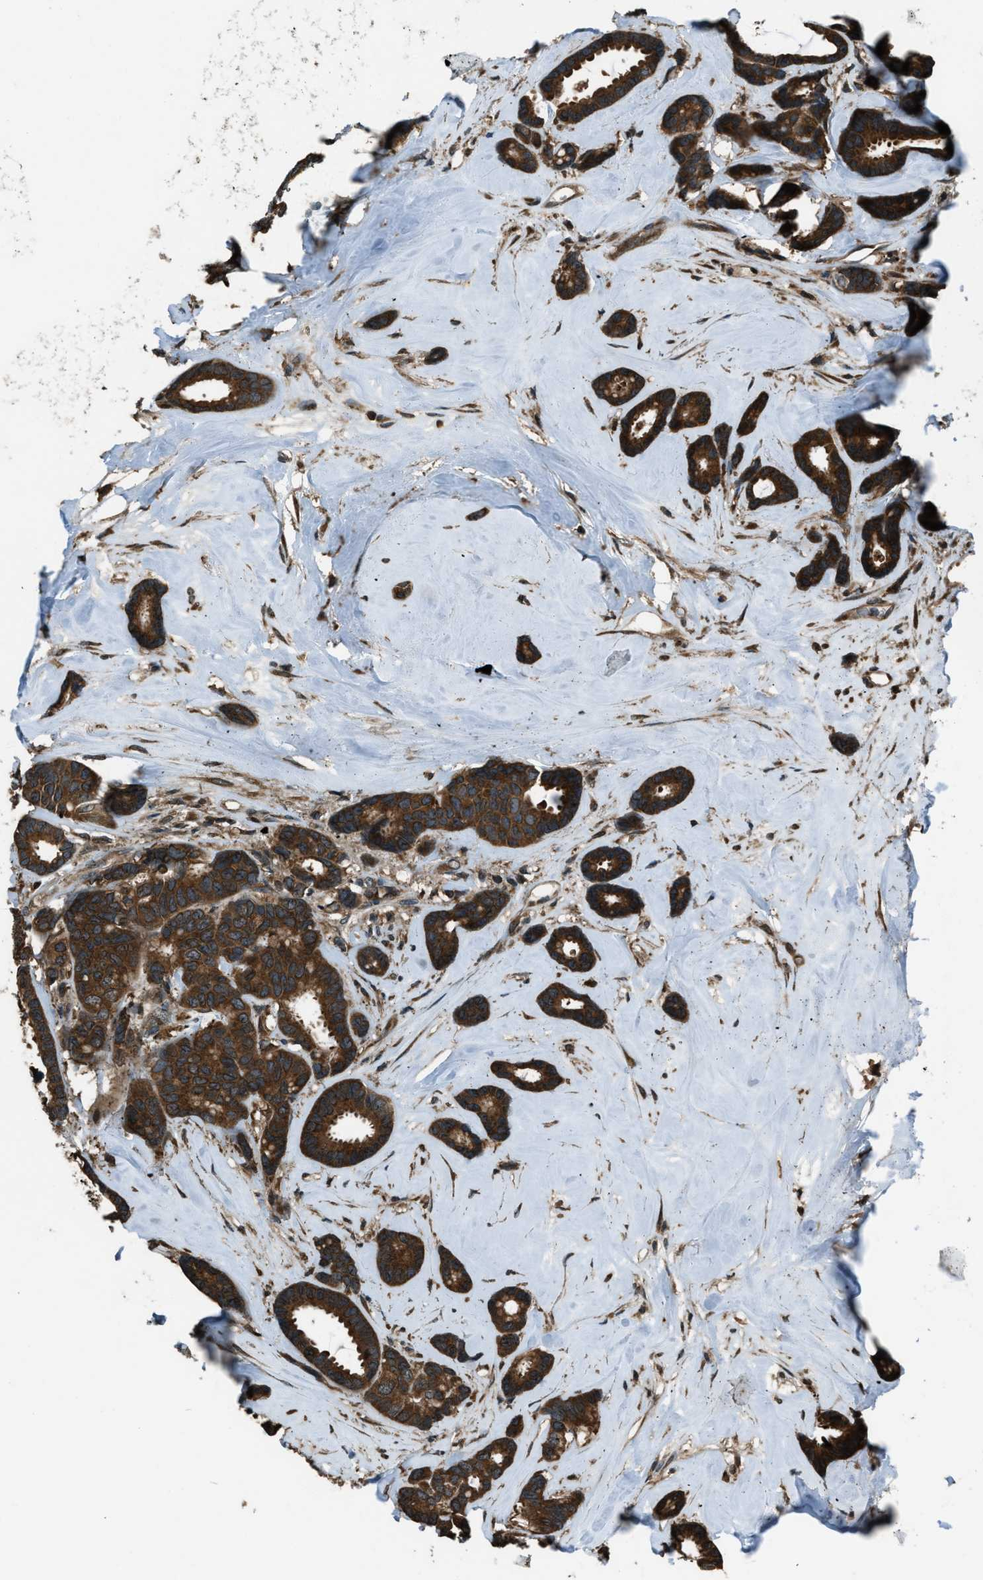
{"staining": {"intensity": "strong", "quantity": ">75%", "location": "cytoplasmic/membranous"}, "tissue": "breast cancer", "cell_type": "Tumor cells", "image_type": "cancer", "snomed": [{"axis": "morphology", "description": "Duct carcinoma"}, {"axis": "topography", "description": "Breast"}], "caption": "The micrograph reveals immunohistochemical staining of breast cancer (intraductal carcinoma). There is strong cytoplasmic/membranous positivity is seen in approximately >75% of tumor cells.", "gene": "TRIM4", "patient": {"sex": "female", "age": 87}}